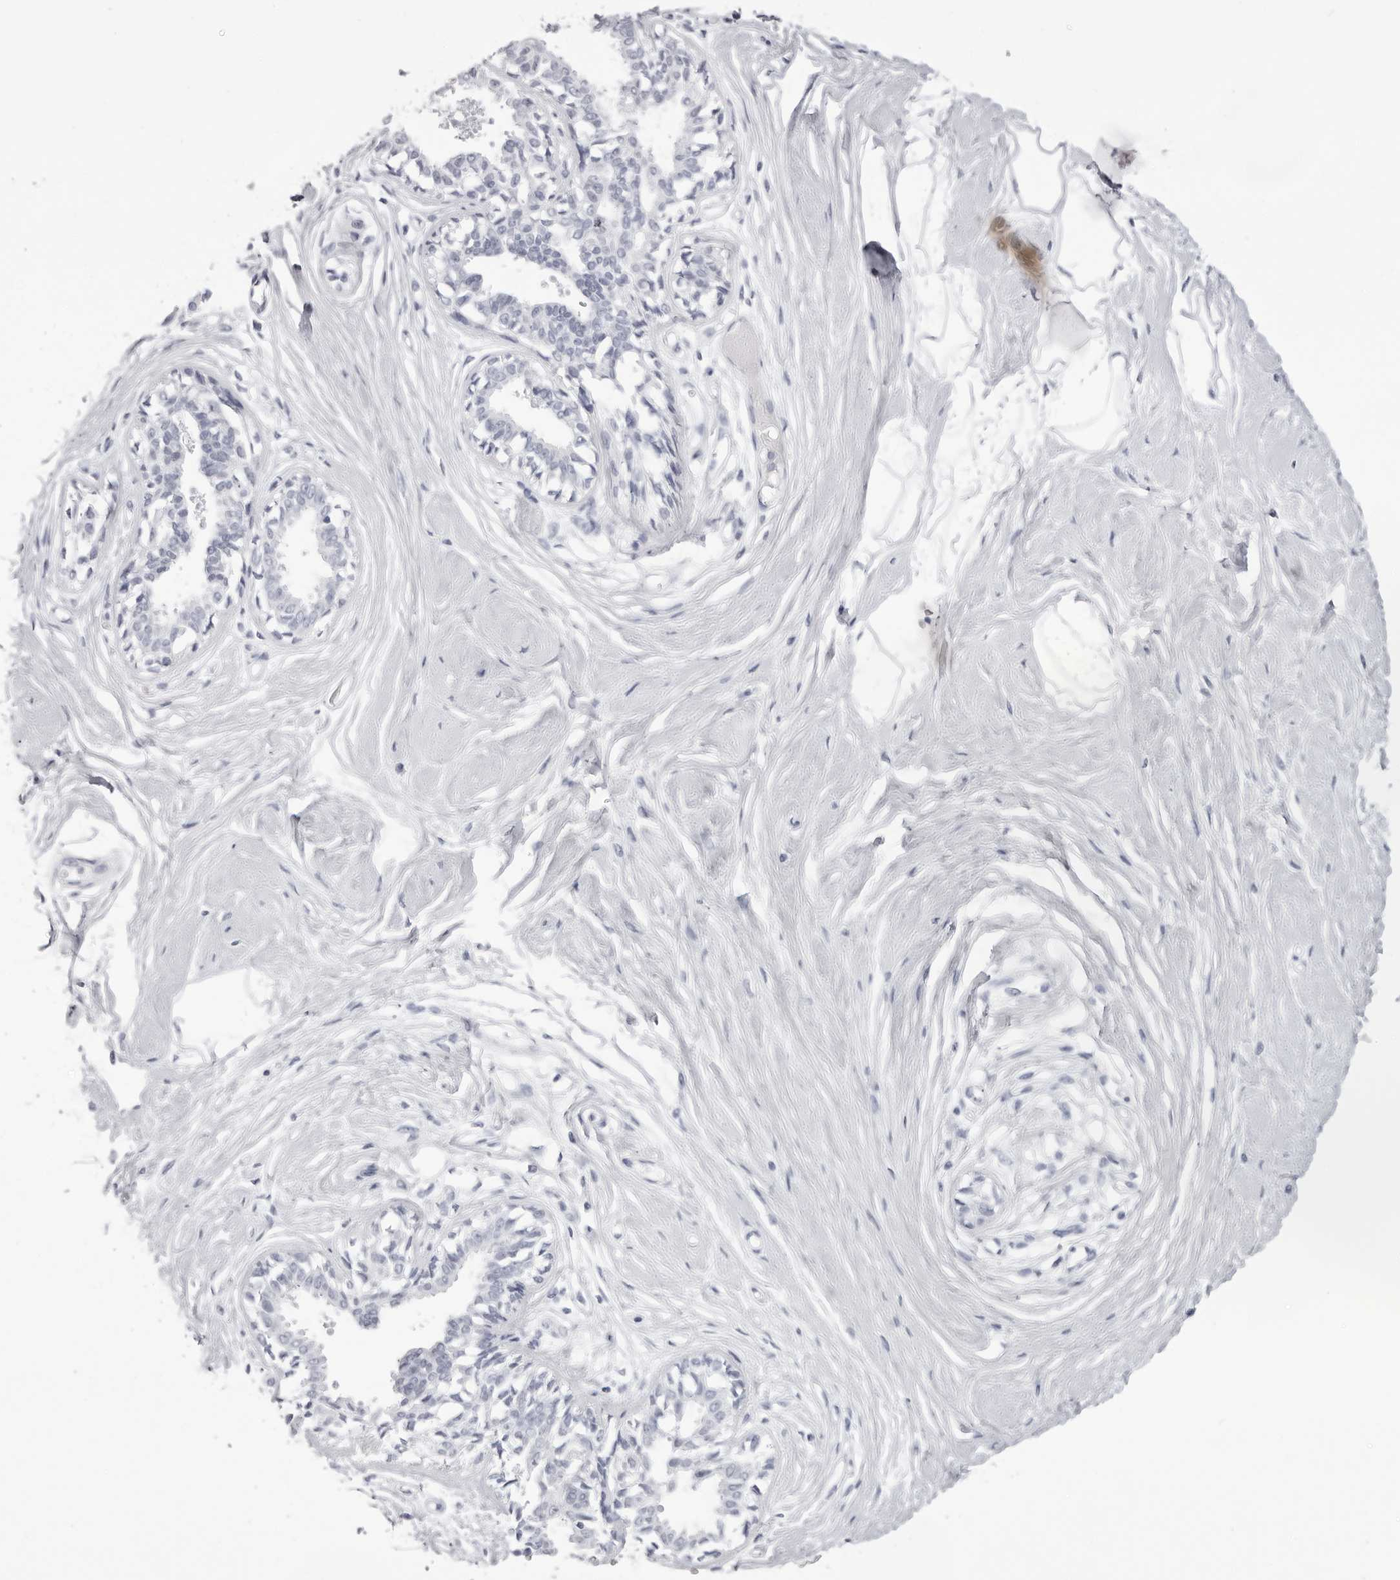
{"staining": {"intensity": "negative", "quantity": "none", "location": "none"}, "tissue": "breast", "cell_type": "Adipocytes", "image_type": "normal", "snomed": [{"axis": "morphology", "description": "Normal tissue, NOS"}, {"axis": "topography", "description": "Breast"}], "caption": "DAB immunohistochemical staining of unremarkable breast demonstrates no significant staining in adipocytes.", "gene": "TMOD4", "patient": {"sex": "female", "age": 45}}